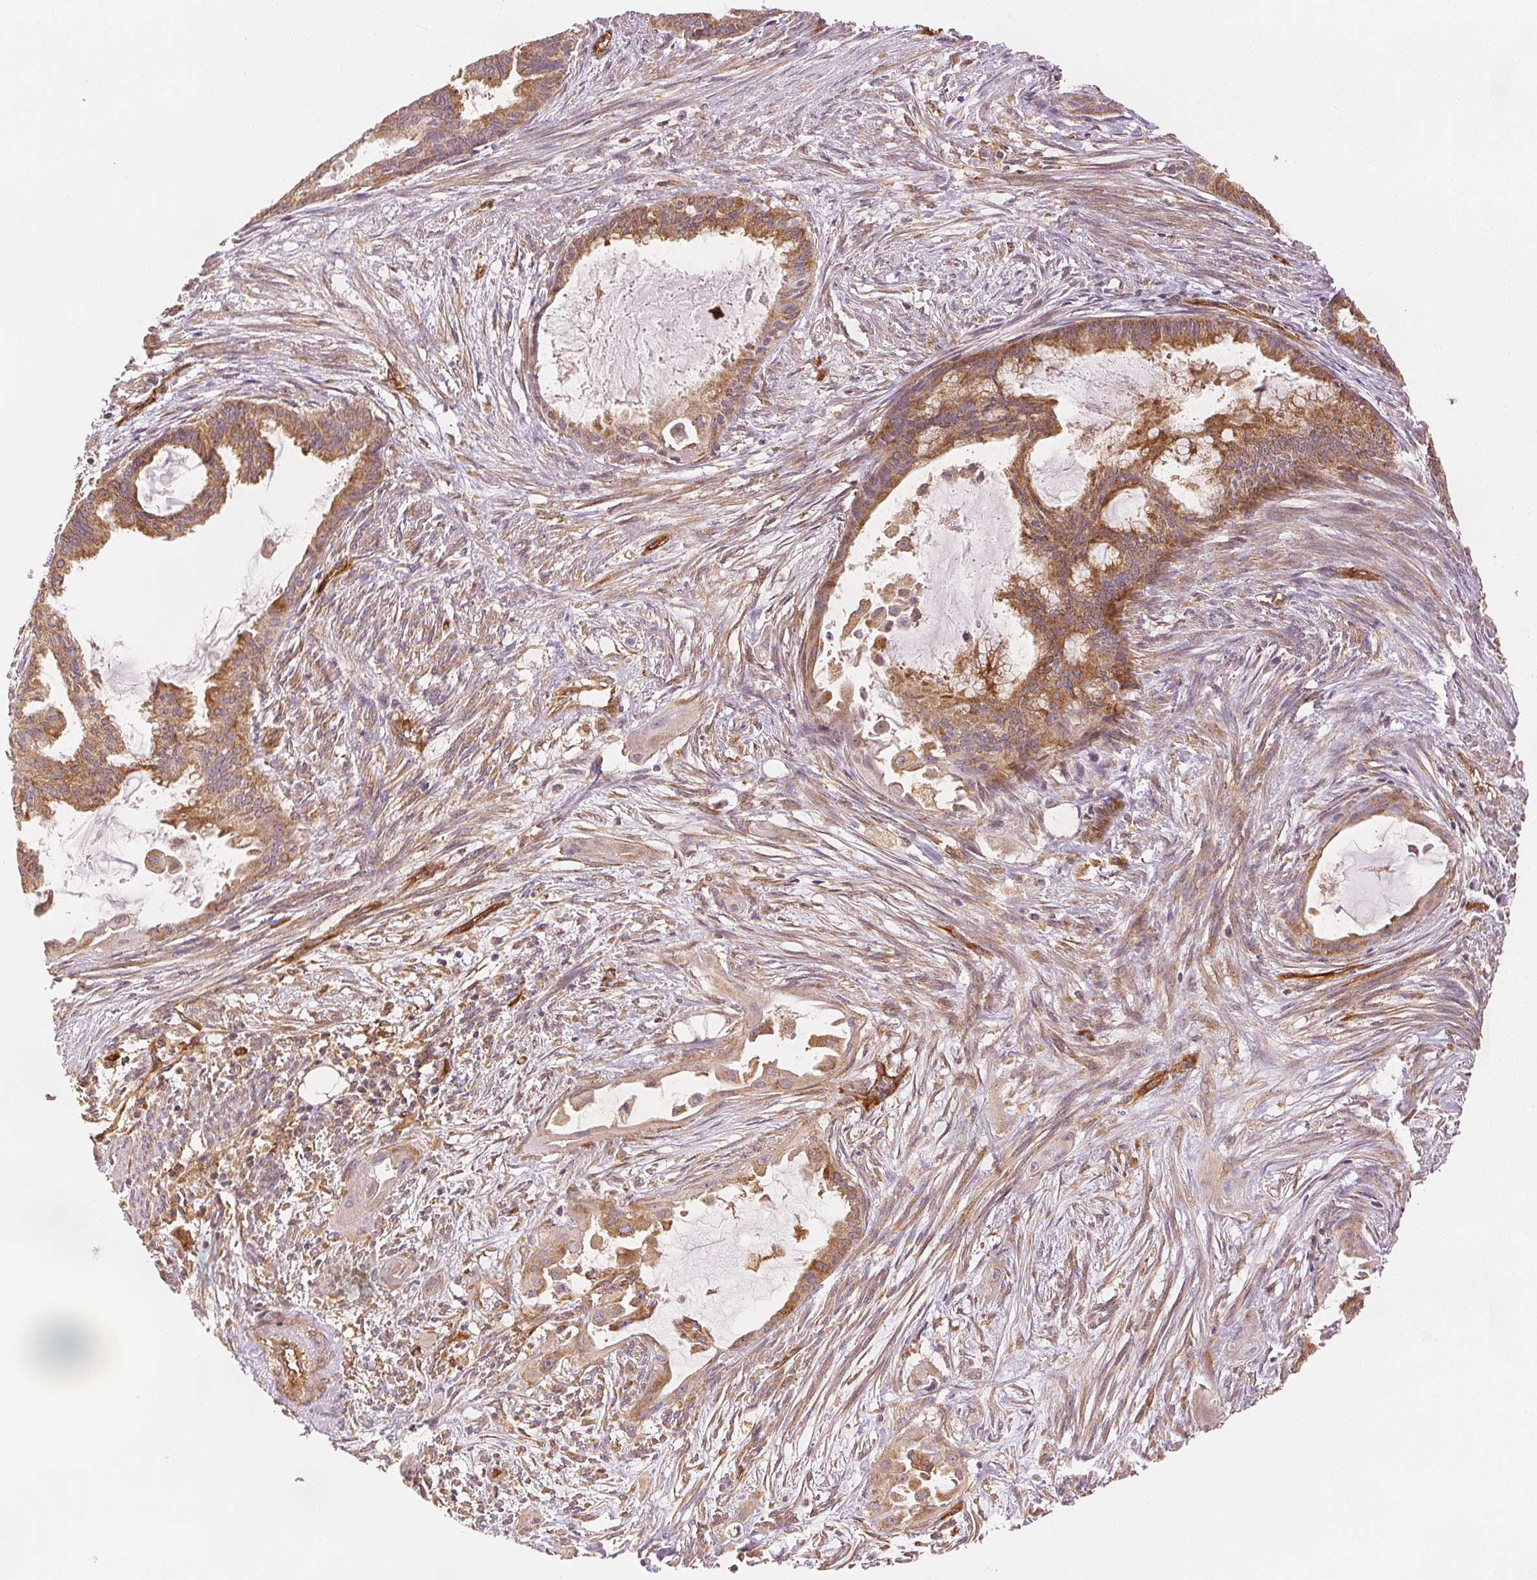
{"staining": {"intensity": "moderate", "quantity": ">75%", "location": "cytoplasmic/membranous"}, "tissue": "endometrial cancer", "cell_type": "Tumor cells", "image_type": "cancer", "snomed": [{"axis": "morphology", "description": "Adenocarcinoma, NOS"}, {"axis": "topography", "description": "Endometrium"}], "caption": "Immunohistochemistry (IHC) image of adenocarcinoma (endometrial) stained for a protein (brown), which reveals medium levels of moderate cytoplasmic/membranous expression in about >75% of tumor cells.", "gene": "DIAPH2", "patient": {"sex": "female", "age": 86}}